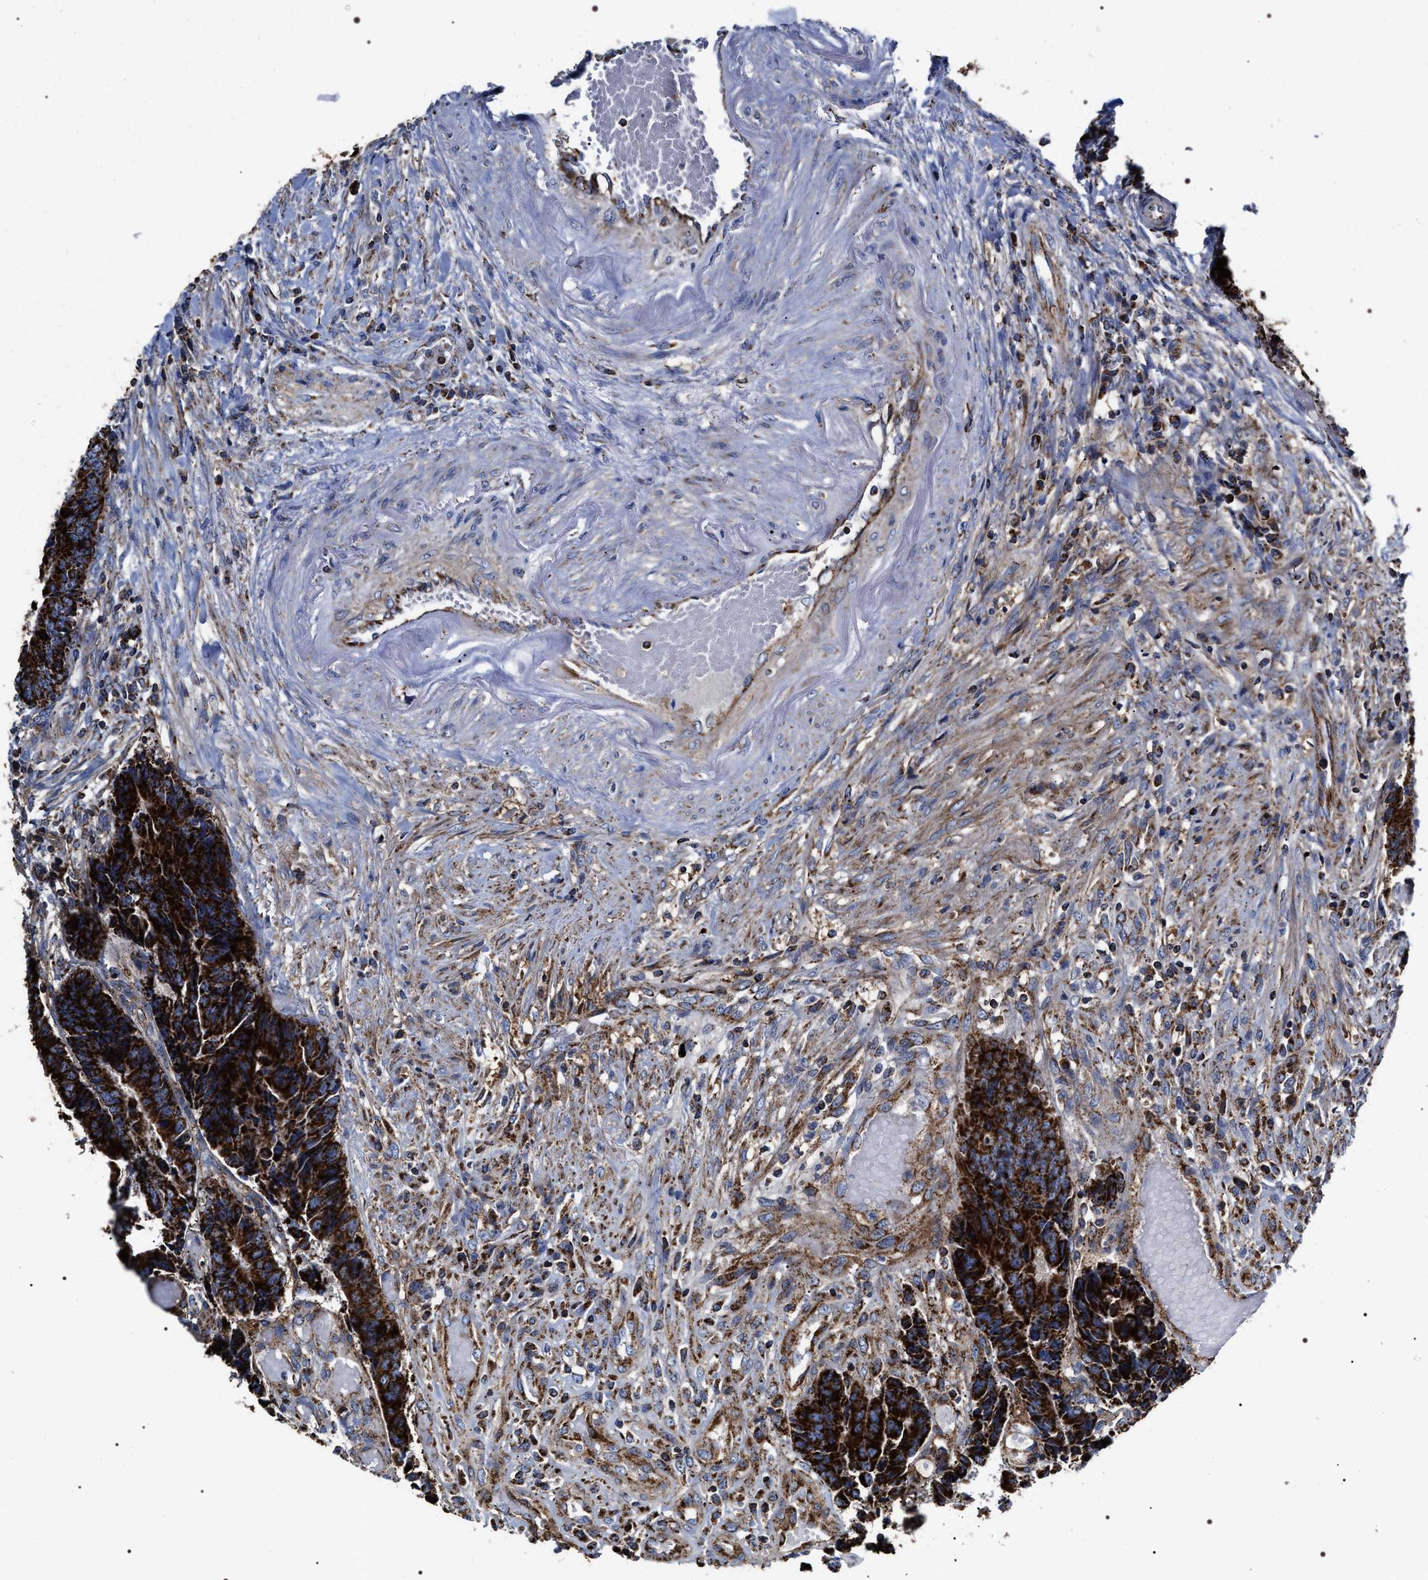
{"staining": {"intensity": "strong", "quantity": ">75%", "location": "cytoplasmic/membranous"}, "tissue": "colorectal cancer", "cell_type": "Tumor cells", "image_type": "cancer", "snomed": [{"axis": "morphology", "description": "Adenocarcinoma, NOS"}, {"axis": "topography", "description": "Rectum"}], "caption": "Immunohistochemistry histopathology image of adenocarcinoma (colorectal) stained for a protein (brown), which exhibits high levels of strong cytoplasmic/membranous expression in approximately >75% of tumor cells.", "gene": "COG5", "patient": {"sex": "male", "age": 84}}